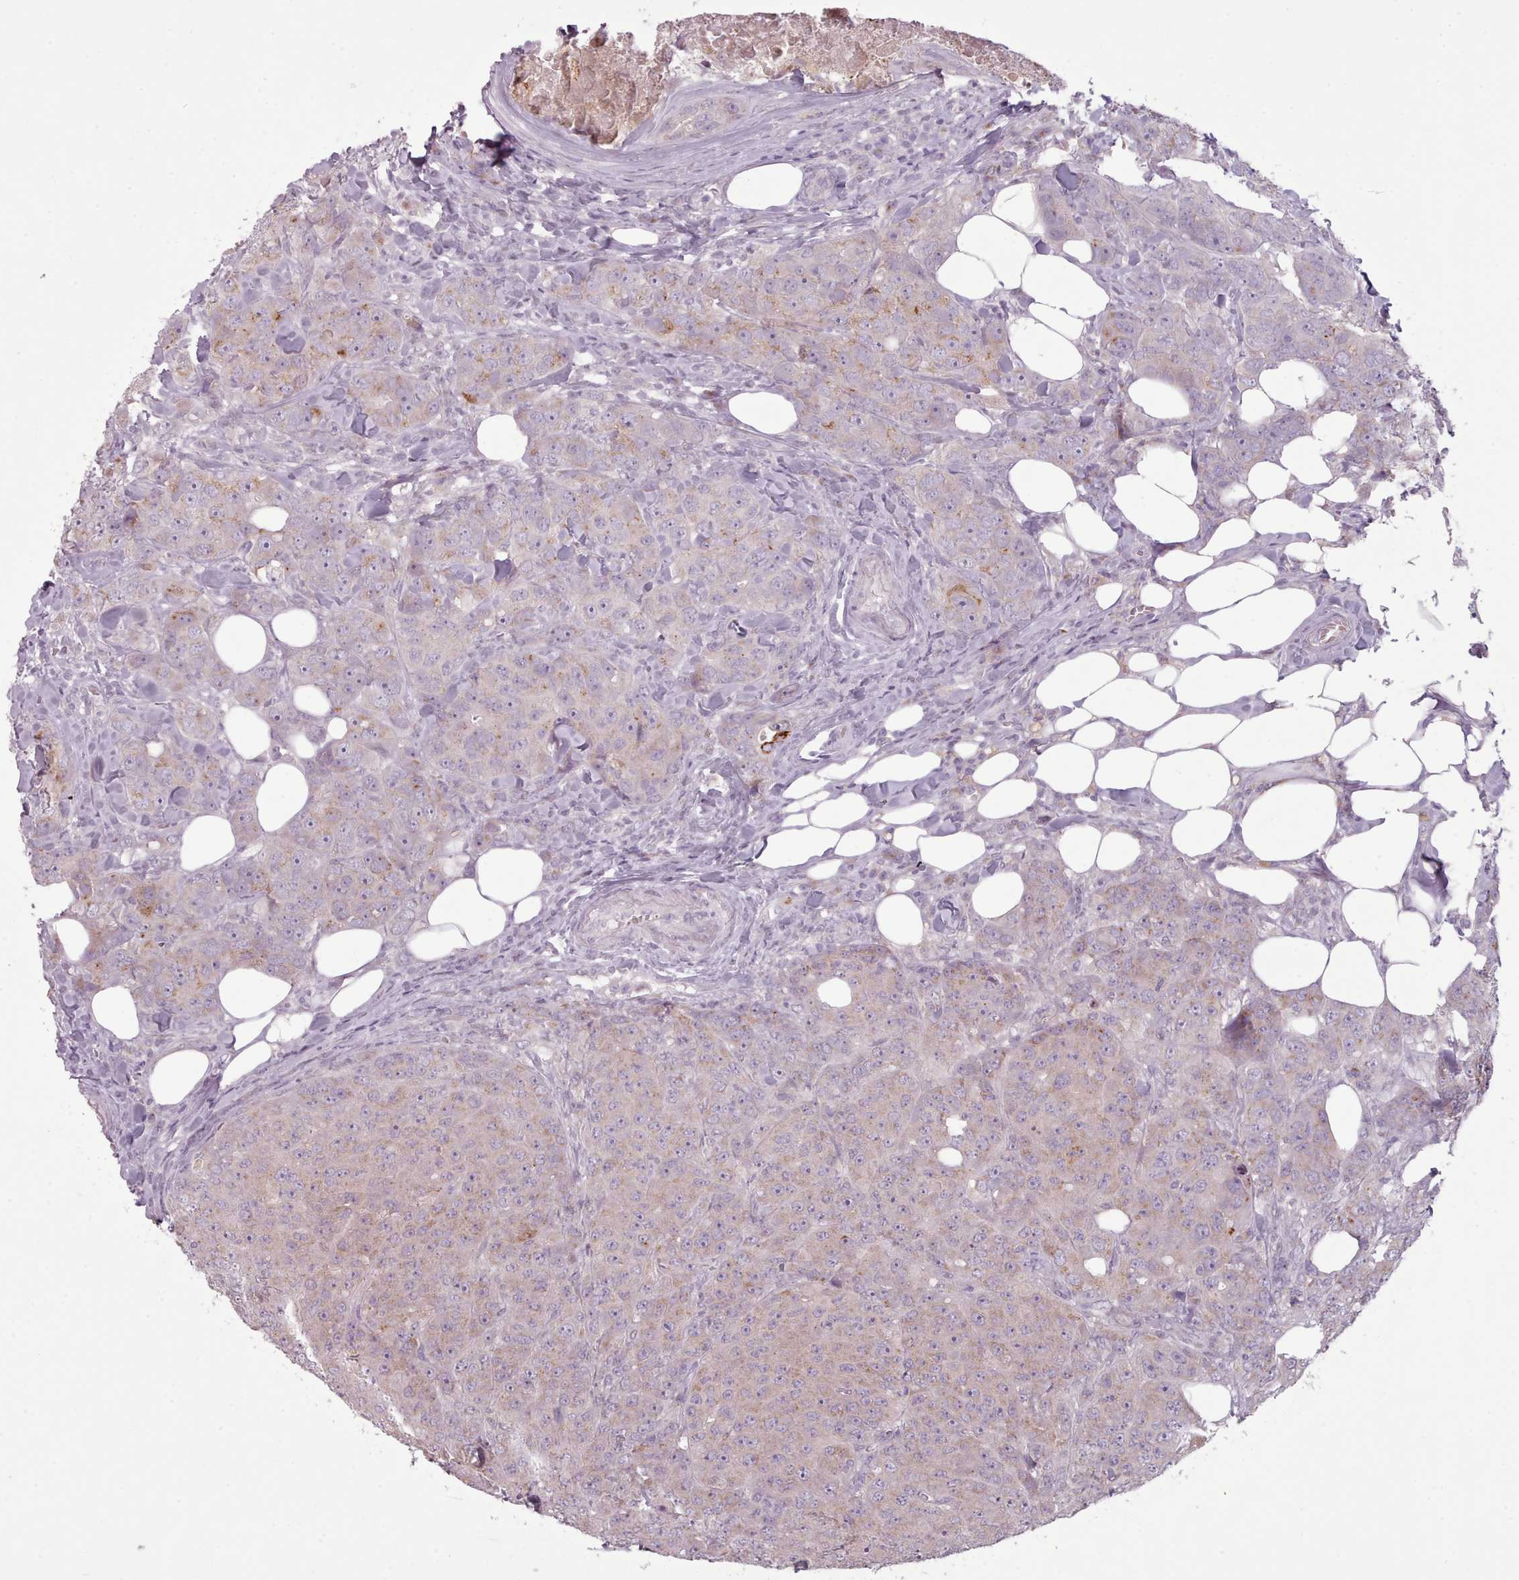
{"staining": {"intensity": "weak", "quantity": ">75%", "location": "cytoplasmic/membranous"}, "tissue": "breast cancer", "cell_type": "Tumor cells", "image_type": "cancer", "snomed": [{"axis": "morphology", "description": "Duct carcinoma"}, {"axis": "topography", "description": "Breast"}], "caption": "The histopathology image exhibits immunohistochemical staining of breast cancer. There is weak cytoplasmic/membranous expression is appreciated in about >75% of tumor cells. (Stains: DAB (3,3'-diaminobenzidine) in brown, nuclei in blue, Microscopy: brightfield microscopy at high magnification).", "gene": "LAPTM5", "patient": {"sex": "female", "age": 43}}